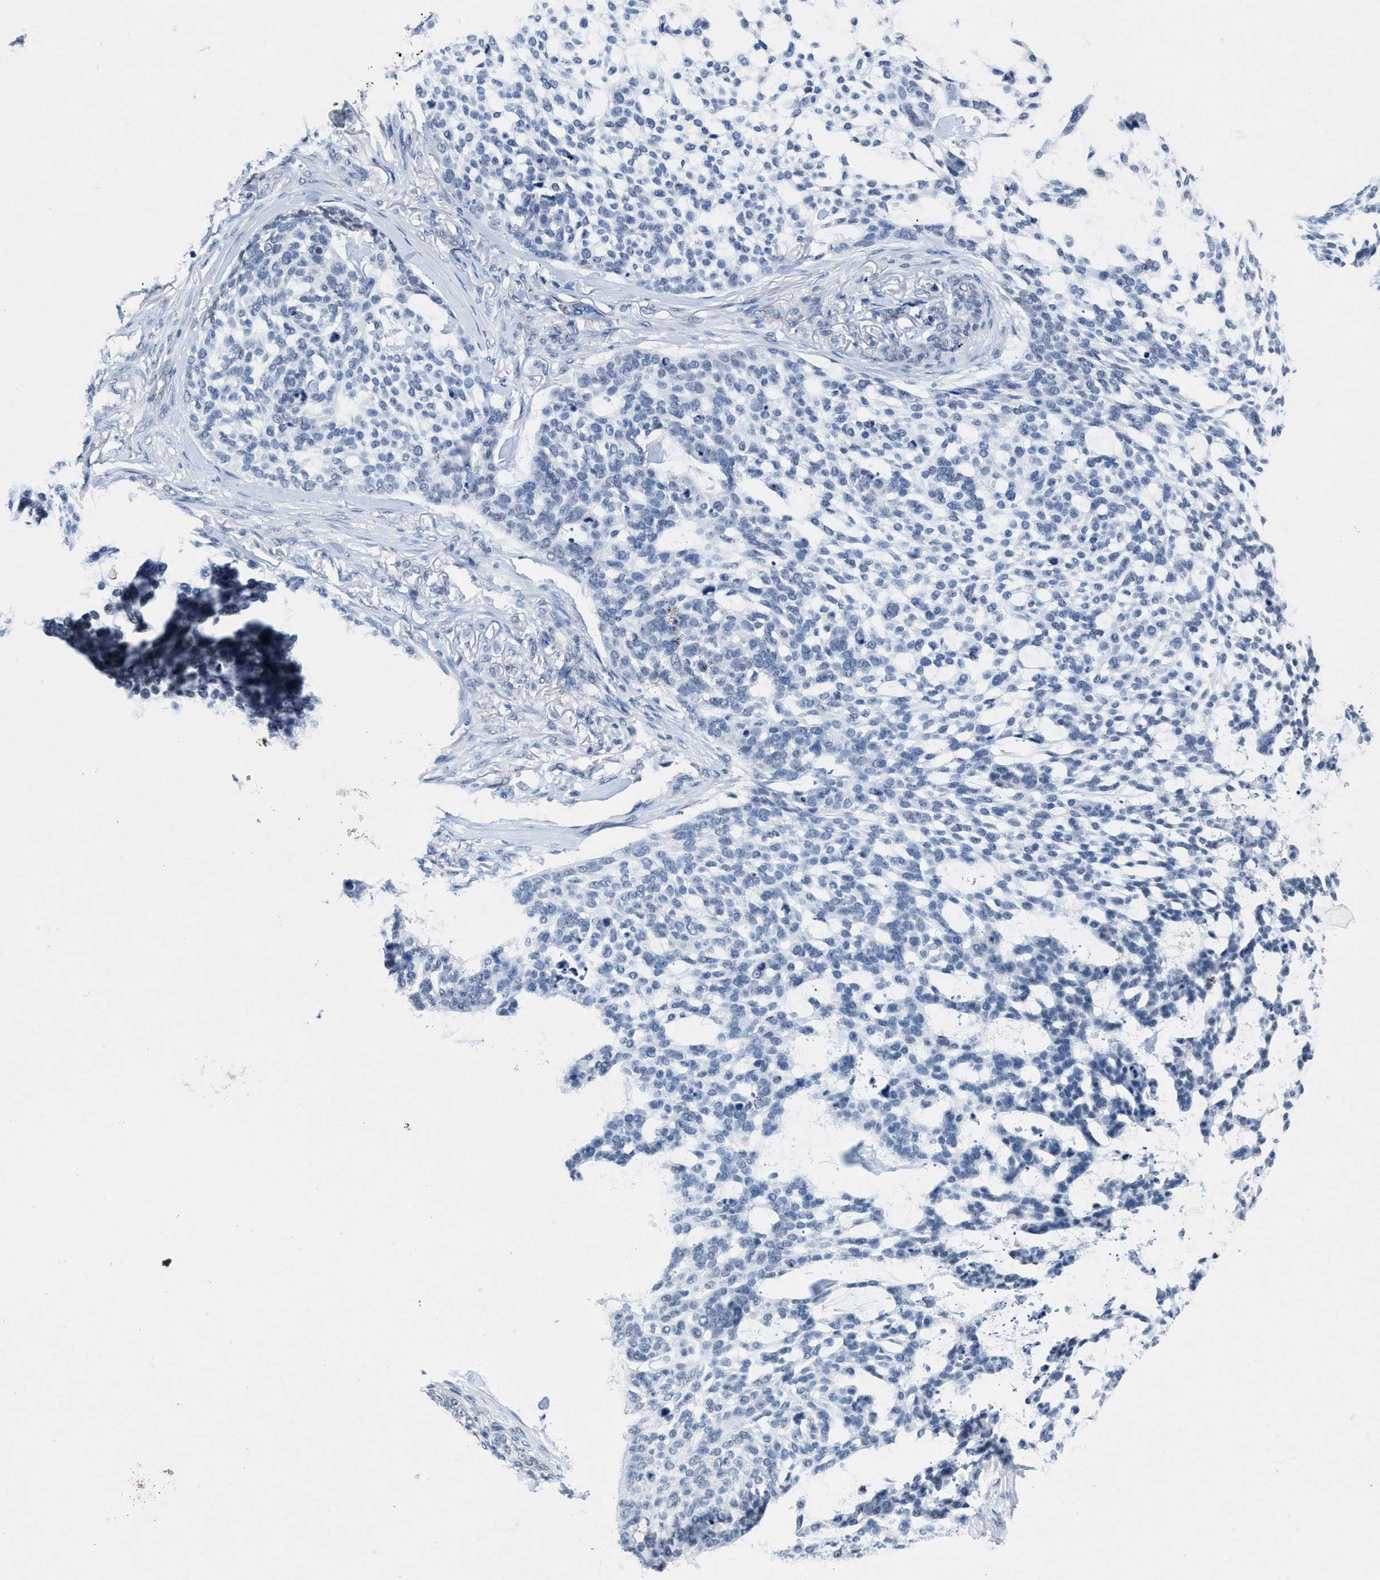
{"staining": {"intensity": "negative", "quantity": "none", "location": "none"}, "tissue": "skin cancer", "cell_type": "Tumor cells", "image_type": "cancer", "snomed": [{"axis": "morphology", "description": "Basal cell carcinoma"}, {"axis": "topography", "description": "Skin"}], "caption": "Immunohistochemical staining of skin basal cell carcinoma exhibits no significant positivity in tumor cells.", "gene": "ID3", "patient": {"sex": "female", "age": 64}}